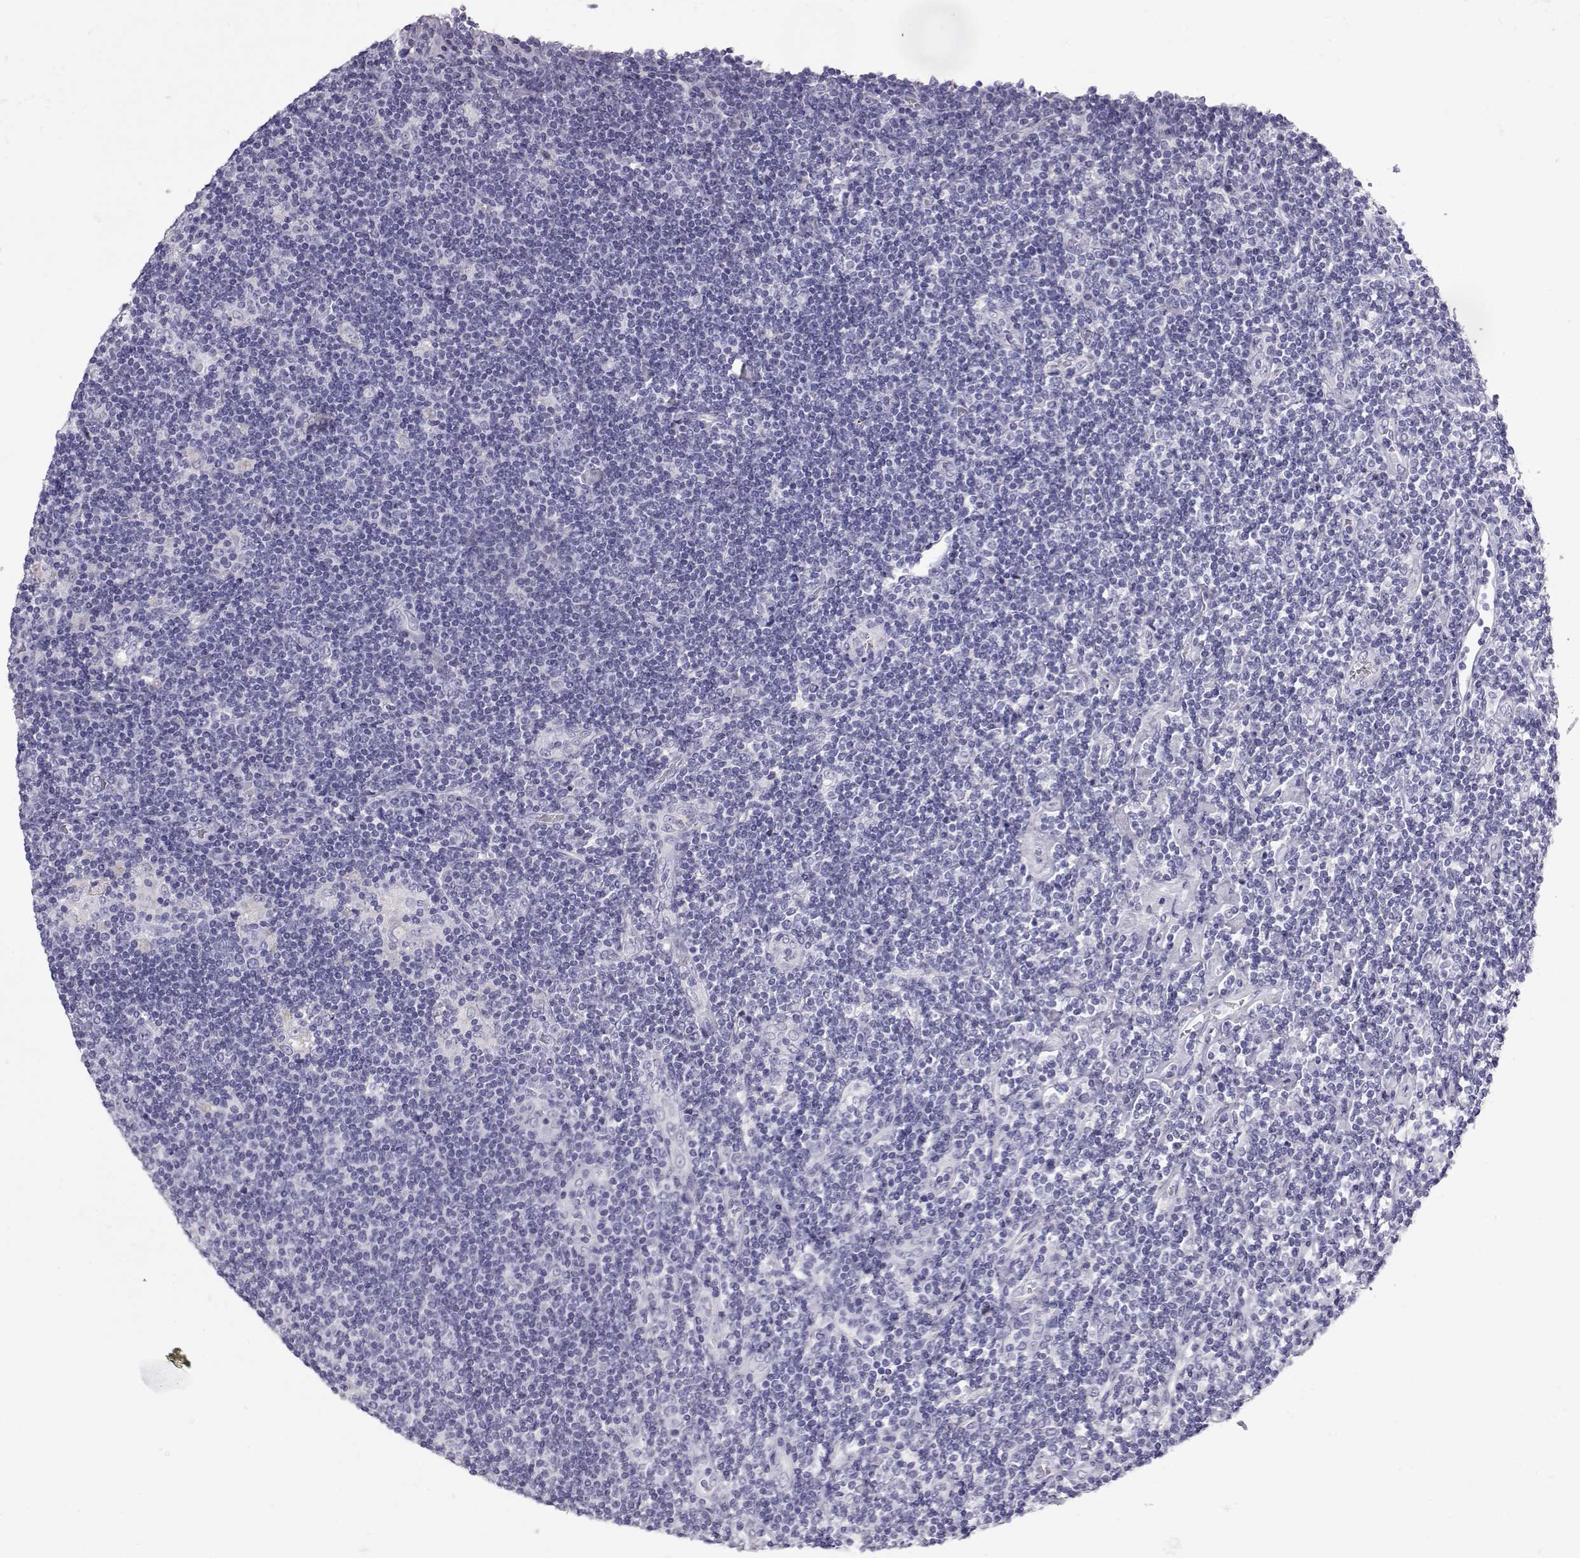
{"staining": {"intensity": "negative", "quantity": "none", "location": "none"}, "tissue": "lymphoma", "cell_type": "Tumor cells", "image_type": "cancer", "snomed": [{"axis": "morphology", "description": "Hodgkin's disease, NOS"}, {"axis": "topography", "description": "Lymph node"}], "caption": "Micrograph shows no significant protein expression in tumor cells of Hodgkin's disease. The staining was performed using DAB to visualize the protein expression in brown, while the nuclei were stained in blue with hematoxylin (Magnification: 20x).", "gene": "GPR26", "patient": {"sex": "male", "age": 40}}